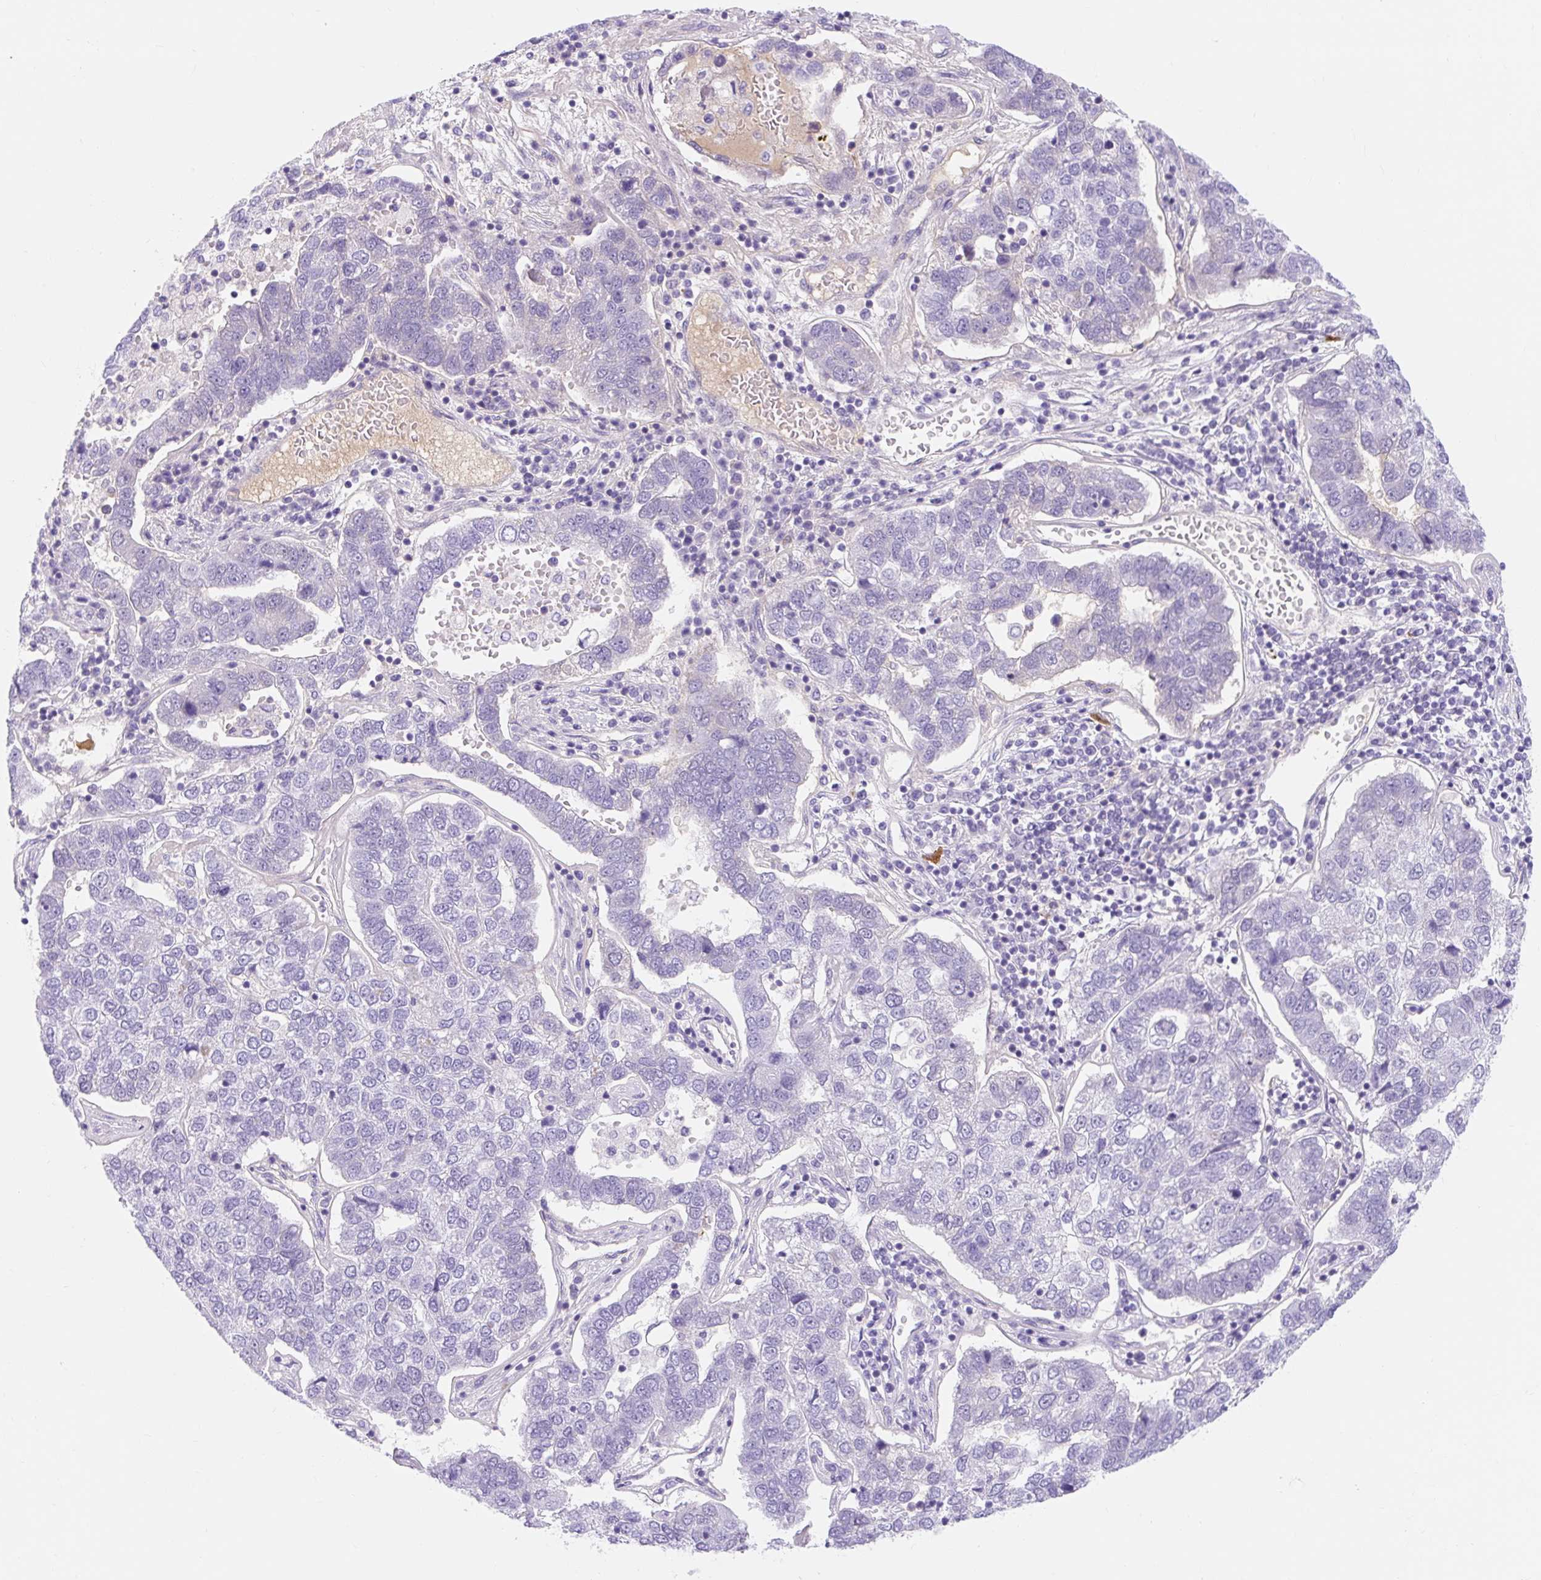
{"staining": {"intensity": "negative", "quantity": "none", "location": "none"}, "tissue": "pancreatic cancer", "cell_type": "Tumor cells", "image_type": "cancer", "snomed": [{"axis": "morphology", "description": "Adenocarcinoma, NOS"}, {"axis": "topography", "description": "Pancreas"}], "caption": "This is a photomicrograph of immunohistochemistry (IHC) staining of adenocarcinoma (pancreatic), which shows no expression in tumor cells.", "gene": "SLC28A1", "patient": {"sex": "female", "age": 61}}